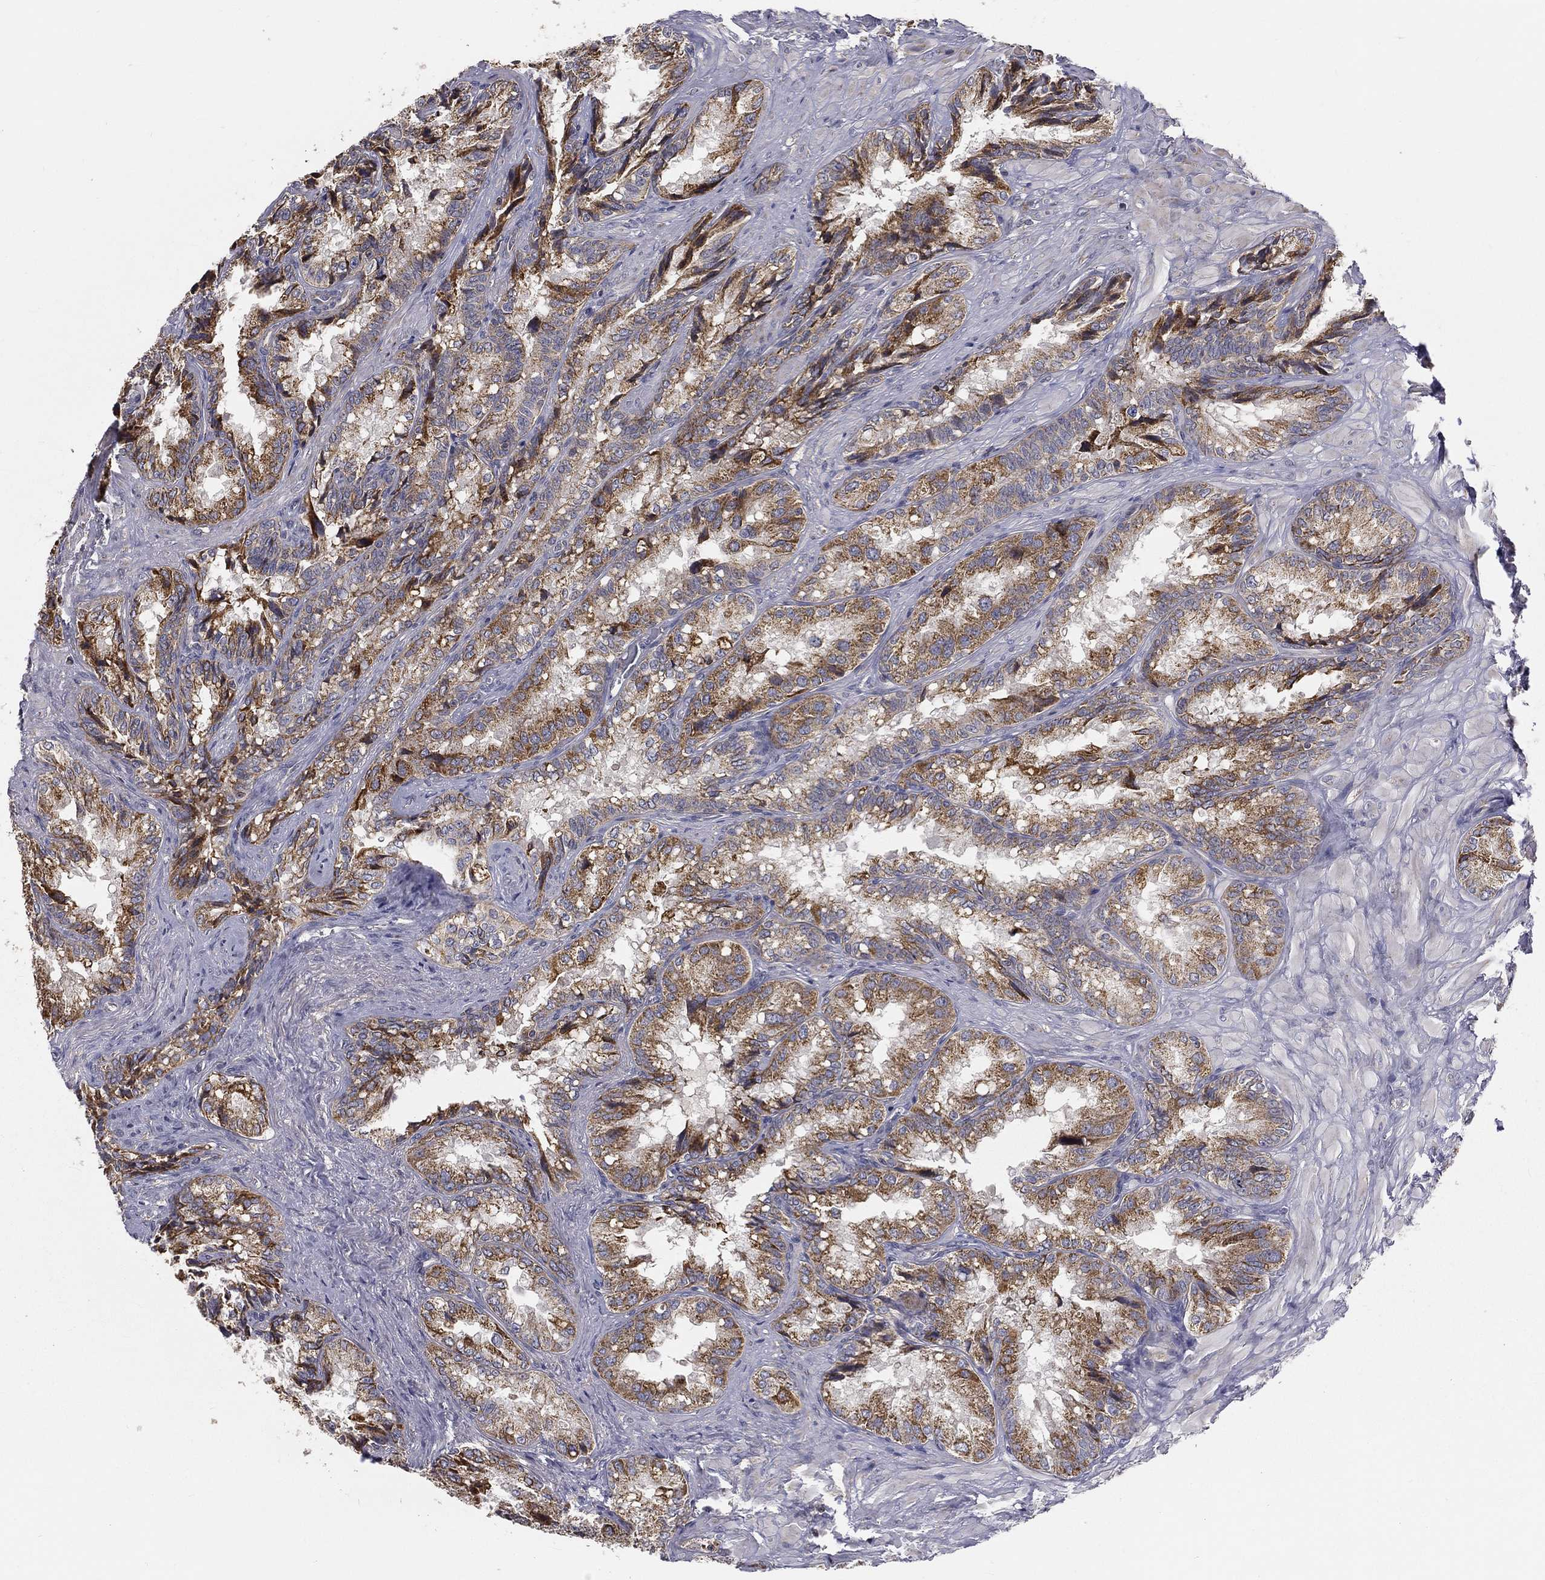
{"staining": {"intensity": "moderate", "quantity": ">75%", "location": "cytoplasmic/membranous"}, "tissue": "seminal vesicle", "cell_type": "Glandular cells", "image_type": "normal", "snomed": [{"axis": "morphology", "description": "Normal tissue, NOS"}, {"axis": "topography", "description": "Seminal veicle"}], "caption": "Seminal vesicle stained for a protein (brown) displays moderate cytoplasmic/membranous positive positivity in about >75% of glandular cells.", "gene": "GPD1", "patient": {"sex": "male", "age": 68}}